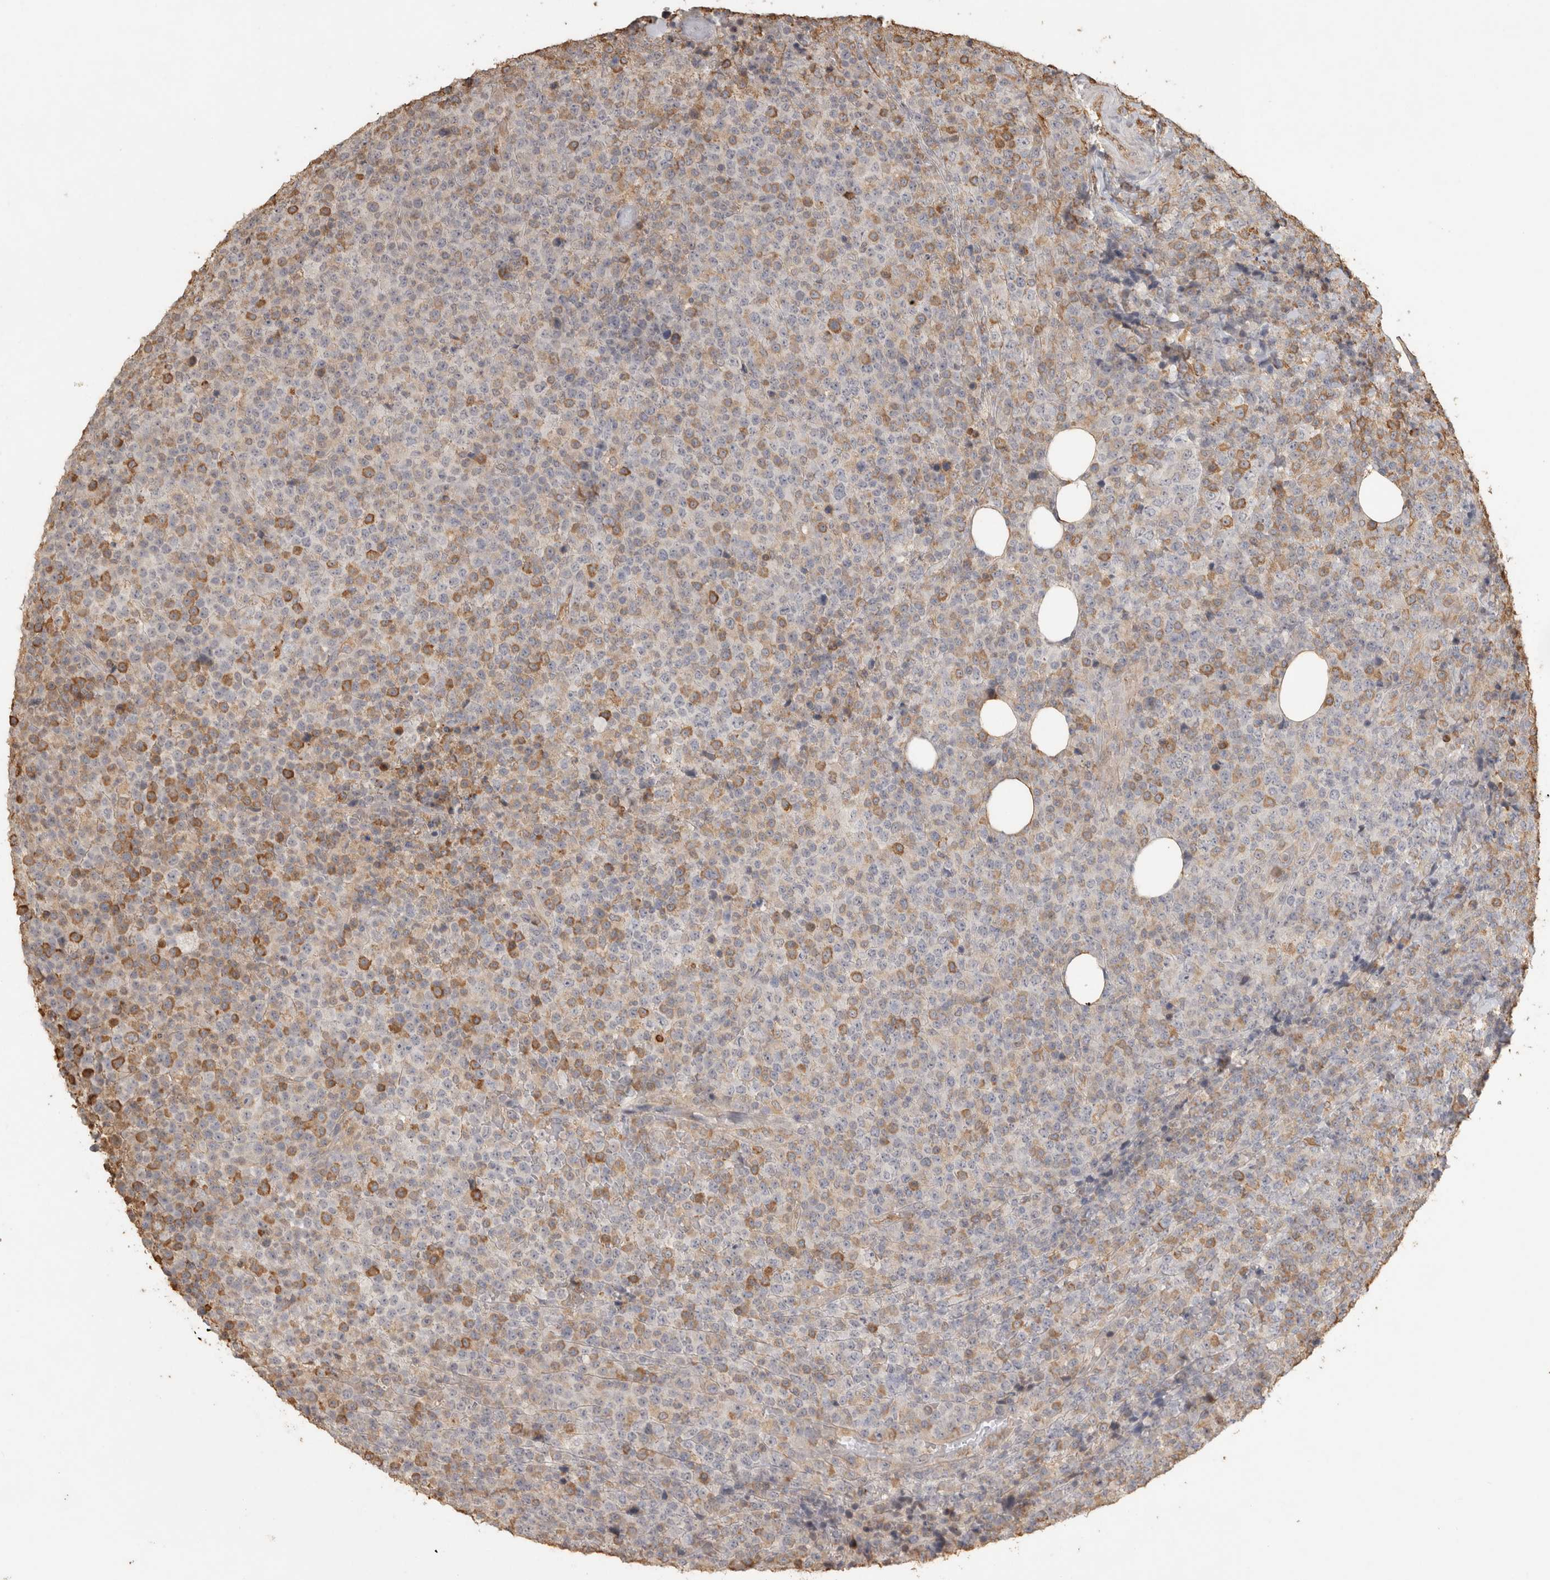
{"staining": {"intensity": "moderate", "quantity": "25%-75%", "location": "cytoplasmic/membranous"}, "tissue": "lymphoma", "cell_type": "Tumor cells", "image_type": "cancer", "snomed": [{"axis": "morphology", "description": "Malignant lymphoma, non-Hodgkin's type, High grade"}, {"axis": "topography", "description": "Lymph node"}], "caption": "A photomicrograph of lymphoma stained for a protein exhibits moderate cytoplasmic/membranous brown staining in tumor cells.", "gene": "REPS2", "patient": {"sex": "male", "age": 13}}